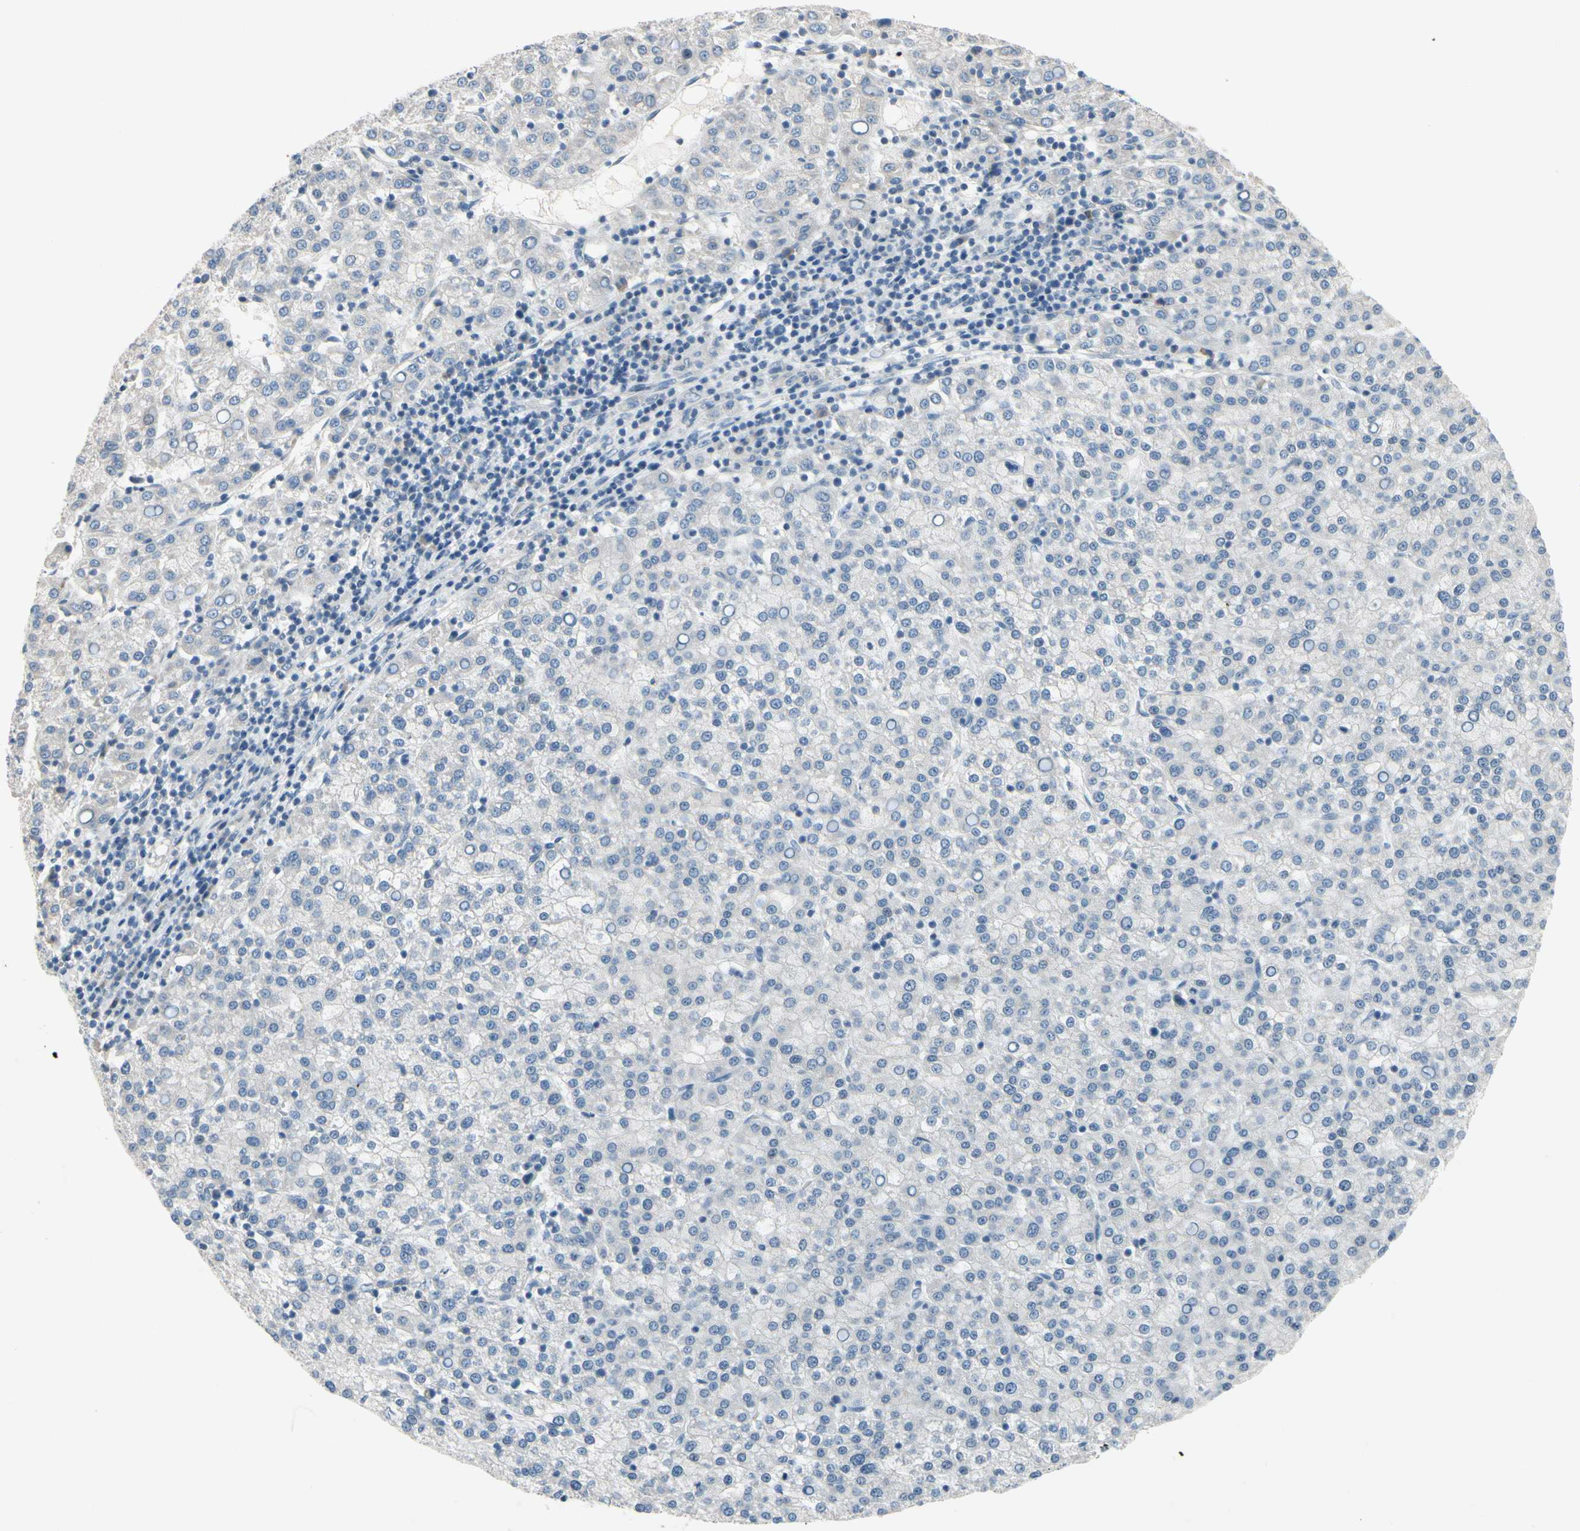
{"staining": {"intensity": "weak", "quantity": "<25%", "location": "cytoplasmic/membranous"}, "tissue": "liver cancer", "cell_type": "Tumor cells", "image_type": "cancer", "snomed": [{"axis": "morphology", "description": "Carcinoma, Hepatocellular, NOS"}, {"axis": "topography", "description": "Liver"}], "caption": "Tumor cells show no significant protein staining in hepatocellular carcinoma (liver).", "gene": "PIP5K1B", "patient": {"sex": "female", "age": 58}}